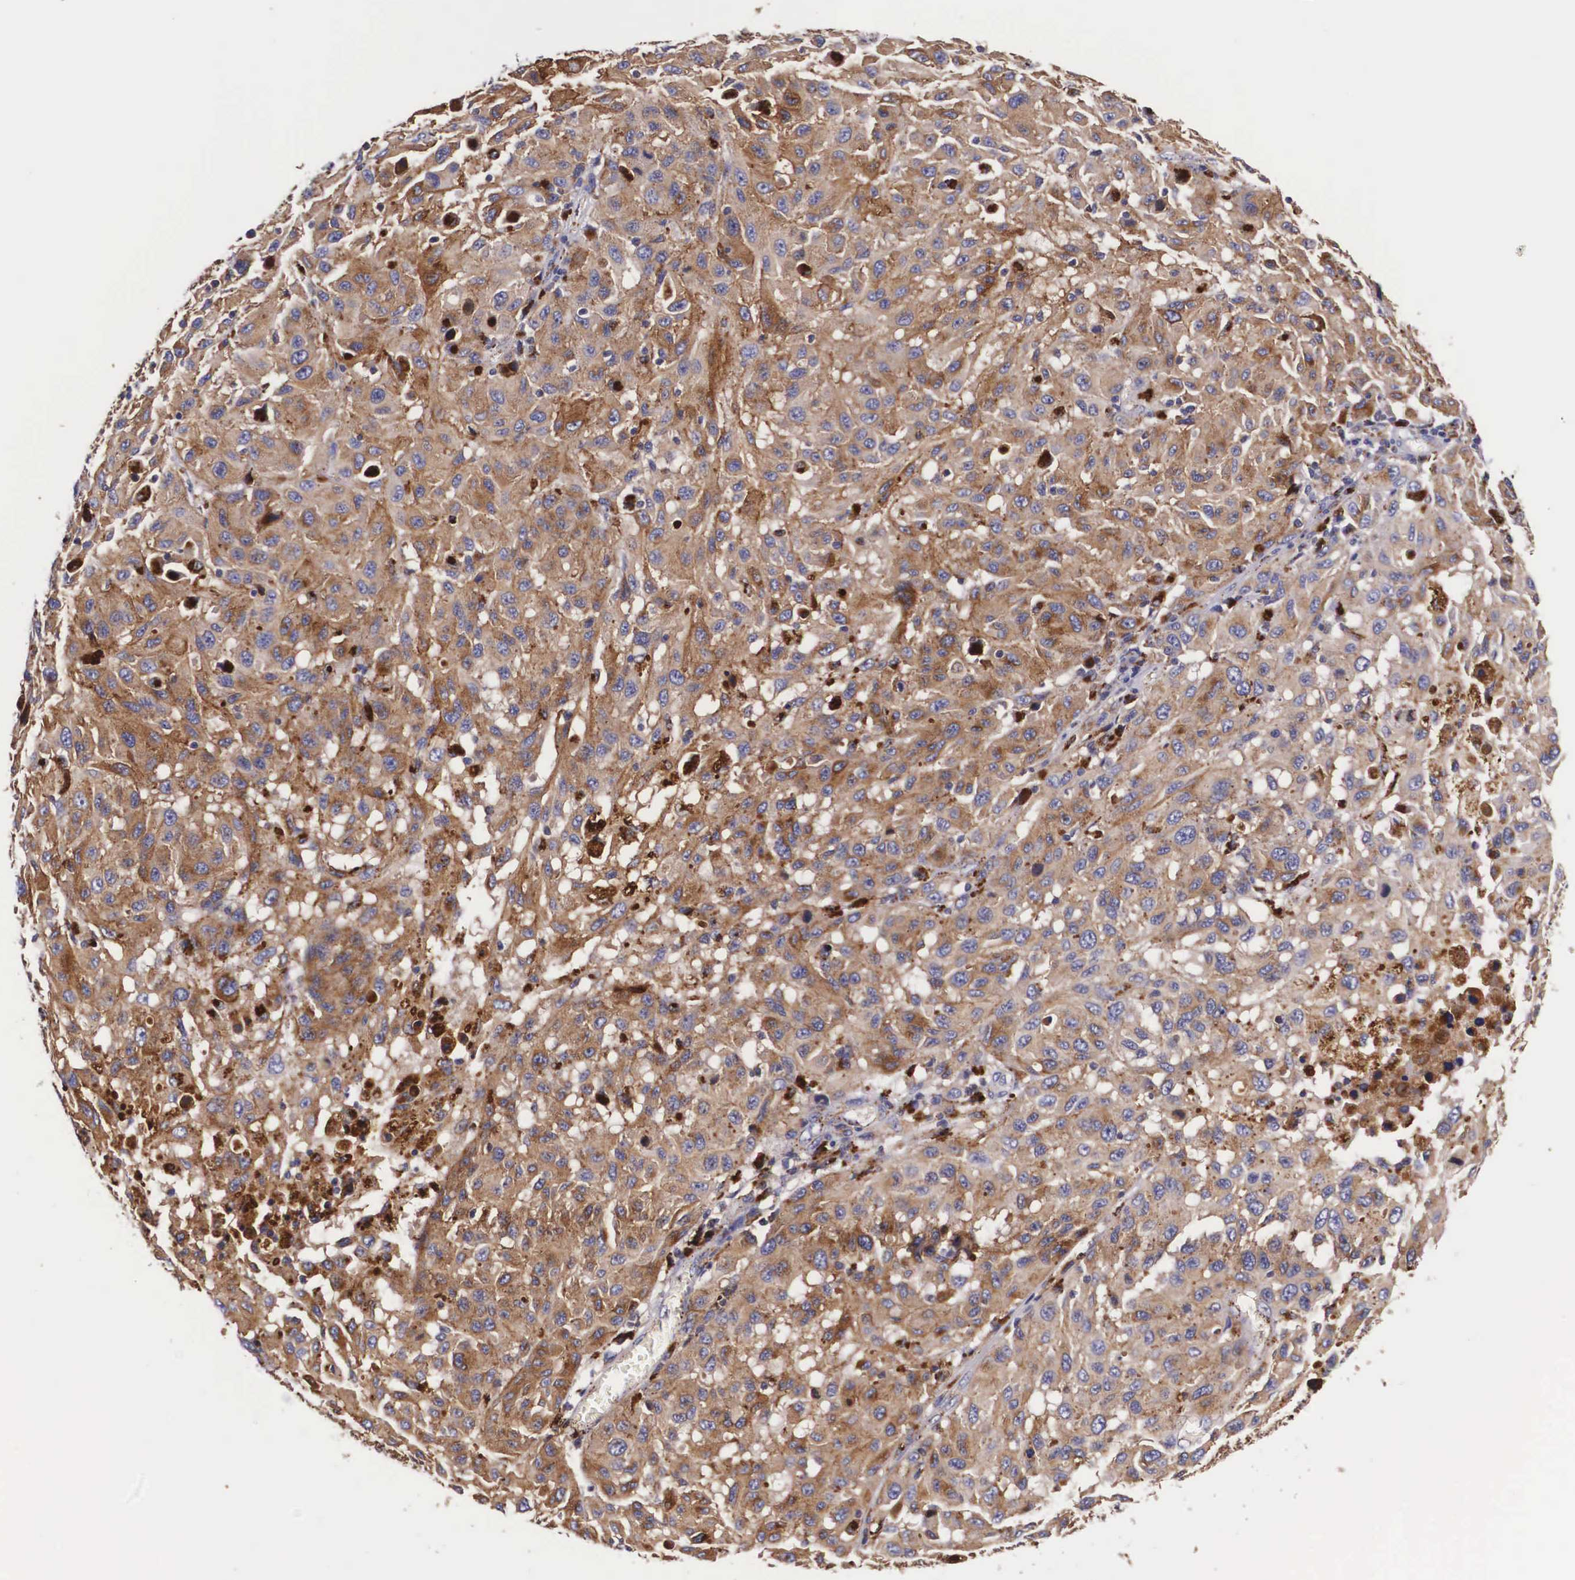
{"staining": {"intensity": "strong", "quantity": ">75%", "location": "cytoplasmic/membranous"}, "tissue": "melanoma", "cell_type": "Tumor cells", "image_type": "cancer", "snomed": [{"axis": "morphology", "description": "Malignant melanoma, NOS"}, {"axis": "topography", "description": "Skin"}], "caption": "Protein analysis of melanoma tissue demonstrates strong cytoplasmic/membranous positivity in approximately >75% of tumor cells. Nuclei are stained in blue.", "gene": "NAGA", "patient": {"sex": "female", "age": 77}}